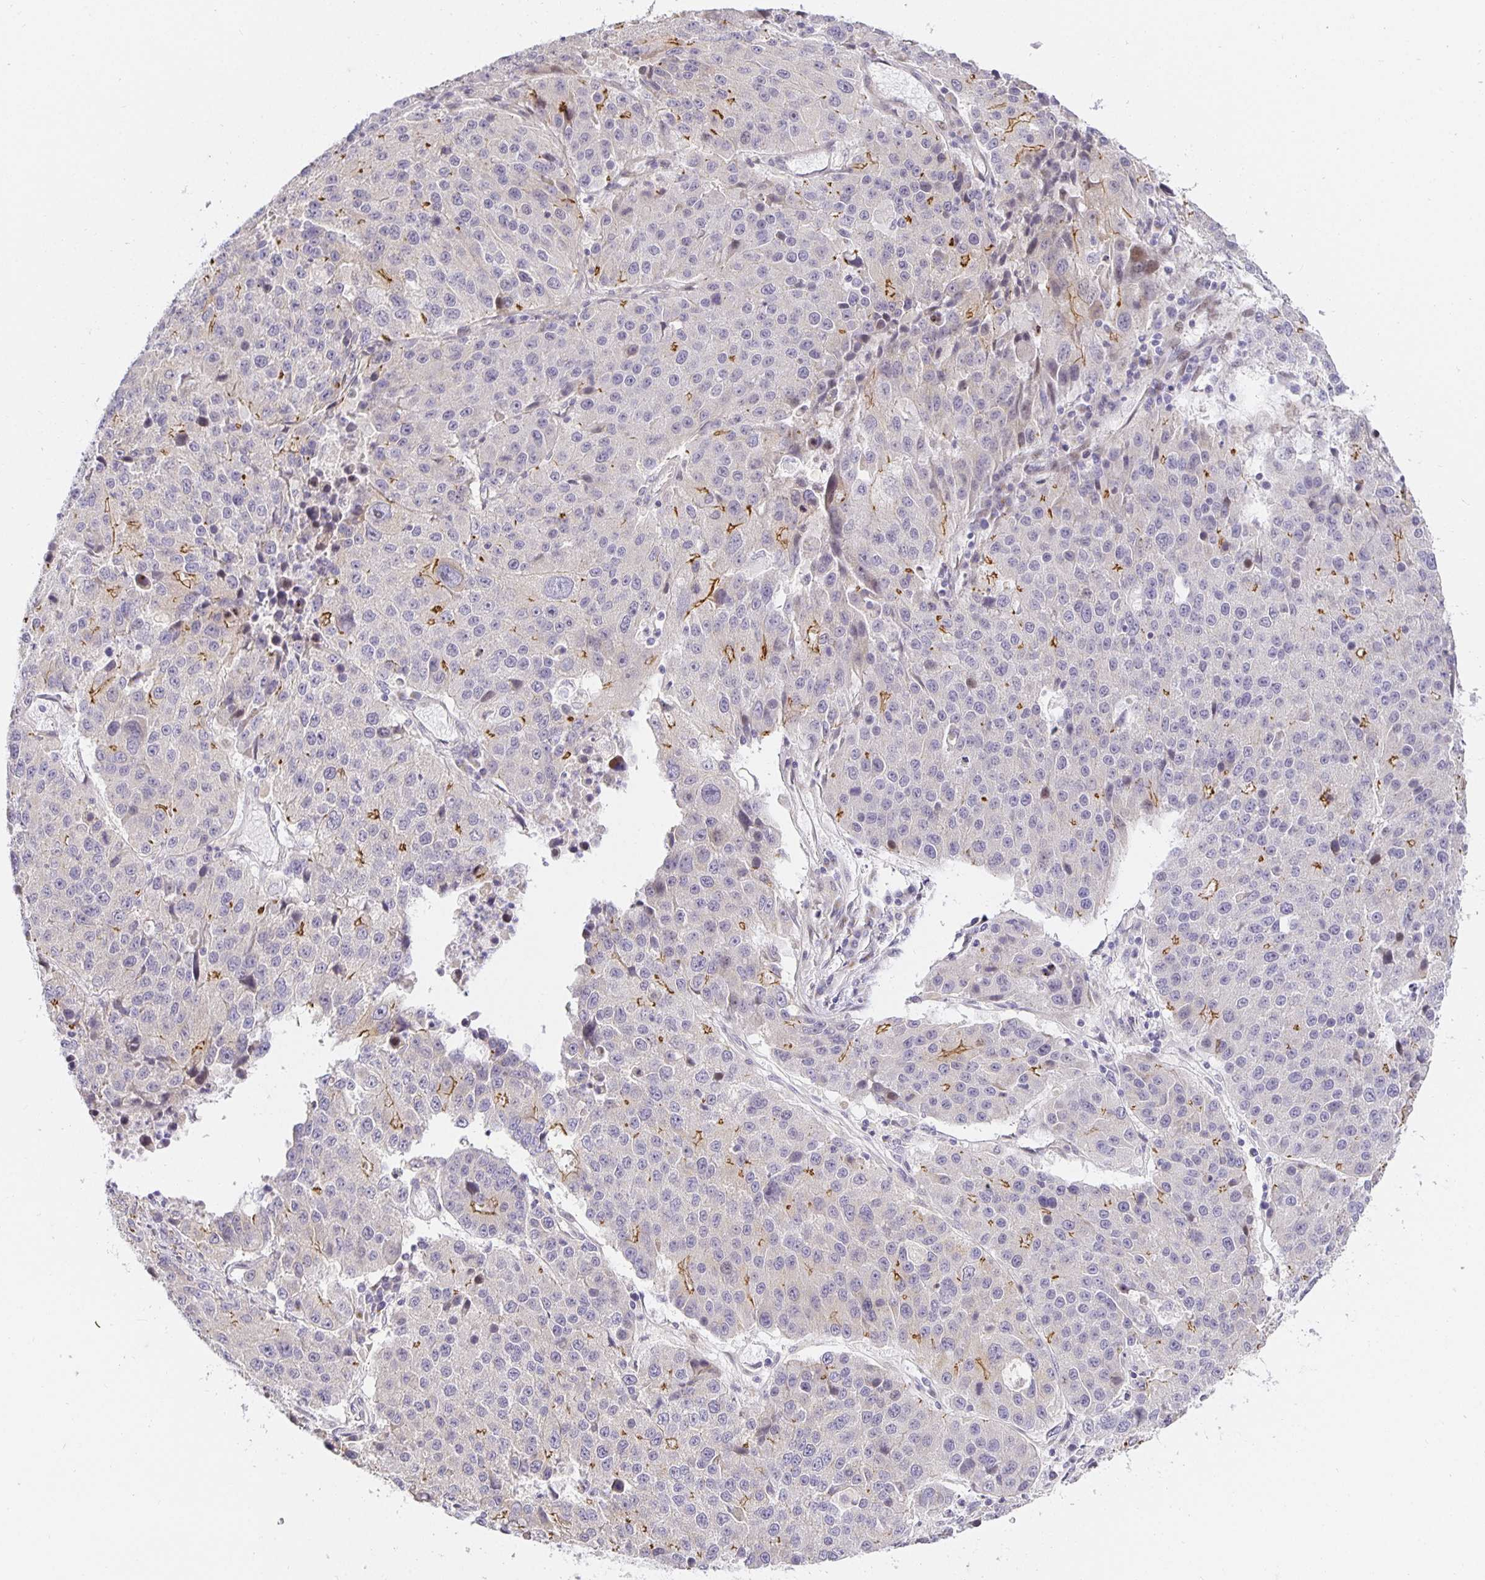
{"staining": {"intensity": "moderate", "quantity": "<25%", "location": "cytoplasmic/membranous"}, "tissue": "stomach cancer", "cell_type": "Tumor cells", "image_type": "cancer", "snomed": [{"axis": "morphology", "description": "Adenocarcinoma, NOS"}, {"axis": "topography", "description": "Stomach"}], "caption": "Human stomach cancer (adenocarcinoma) stained with a protein marker displays moderate staining in tumor cells.", "gene": "TJP3", "patient": {"sex": "male", "age": 71}}